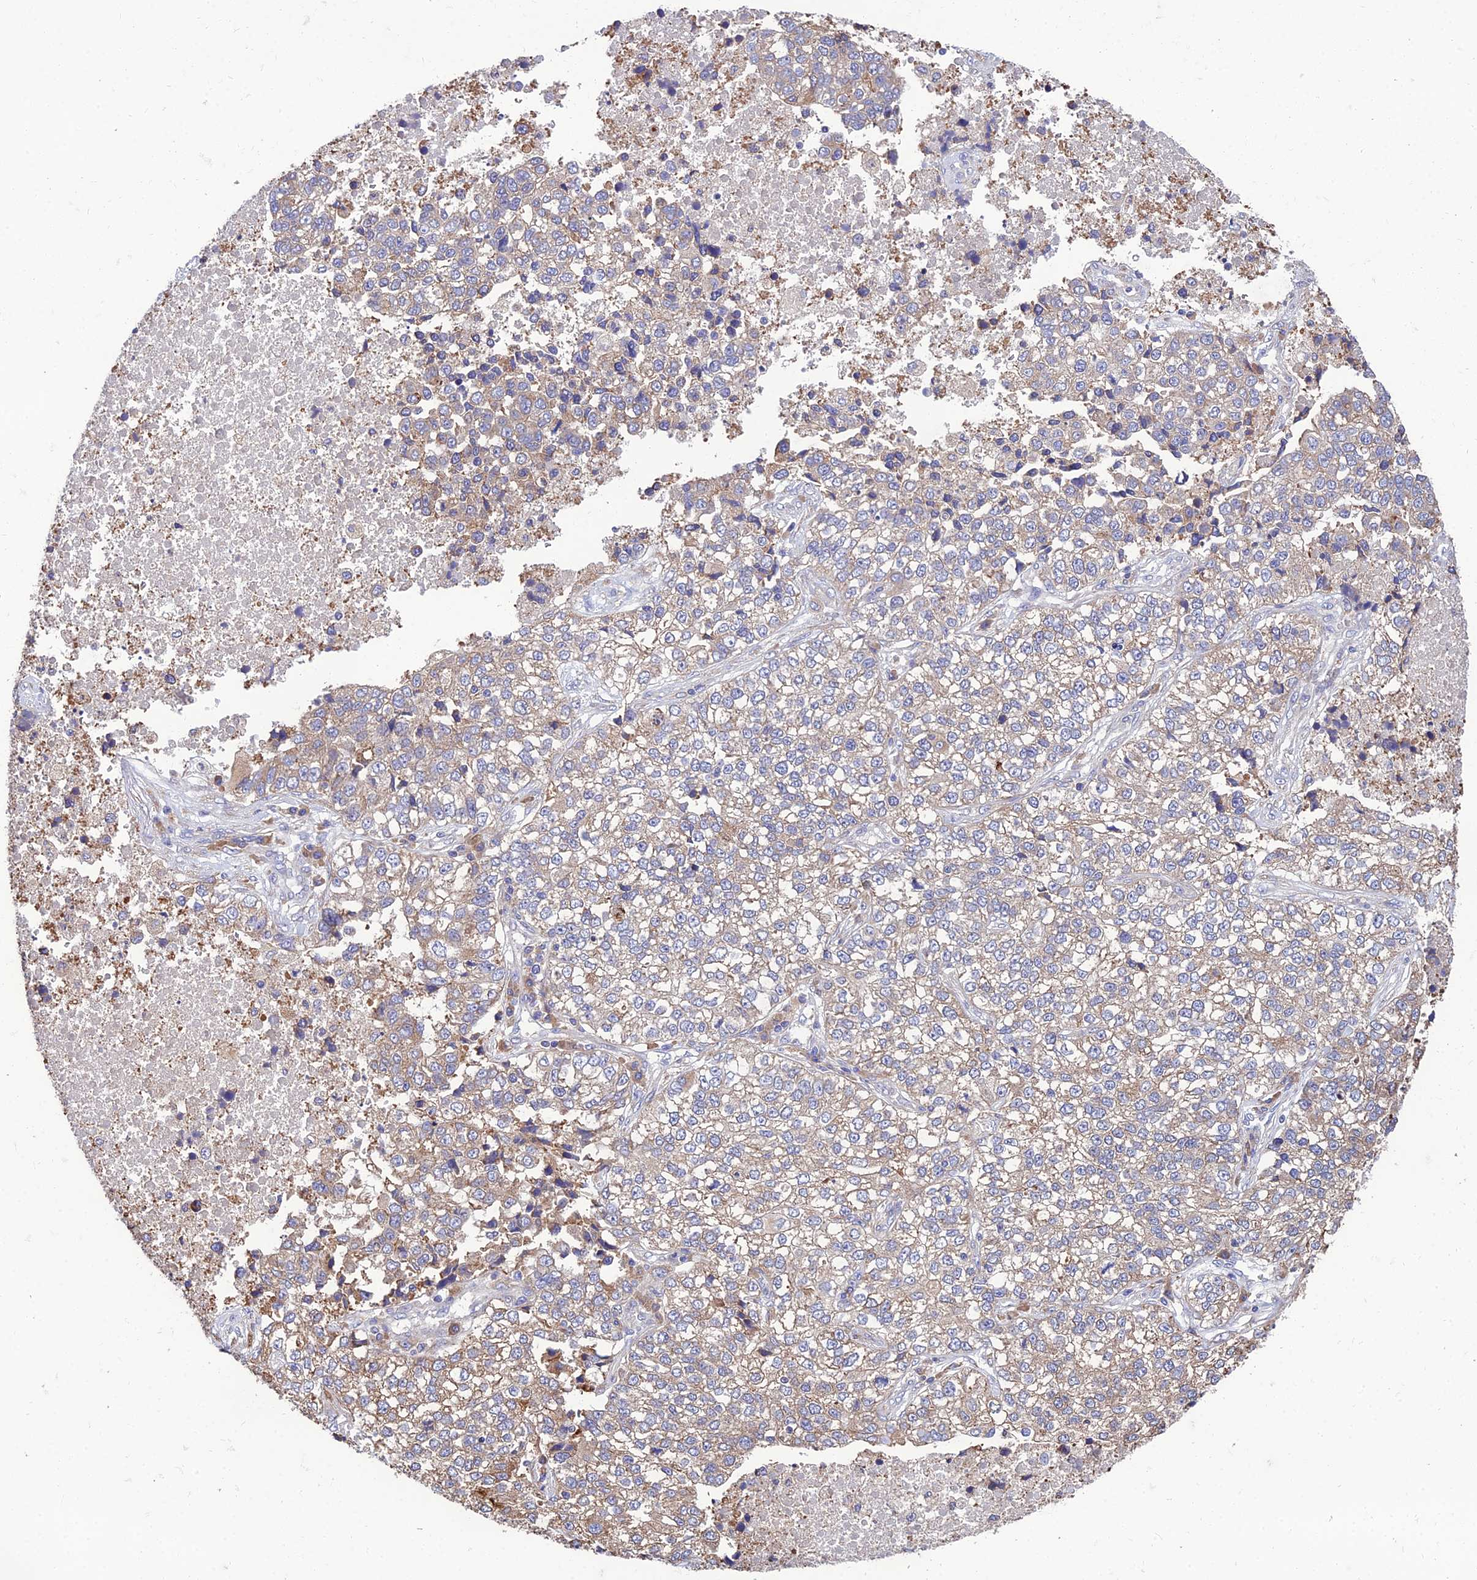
{"staining": {"intensity": "weak", "quantity": "<25%", "location": "cytoplasmic/membranous"}, "tissue": "lung cancer", "cell_type": "Tumor cells", "image_type": "cancer", "snomed": [{"axis": "morphology", "description": "Adenocarcinoma, NOS"}, {"axis": "topography", "description": "Lung"}], "caption": "Tumor cells are negative for protein expression in human lung cancer (adenocarcinoma).", "gene": "UMAD1", "patient": {"sex": "male", "age": 49}}